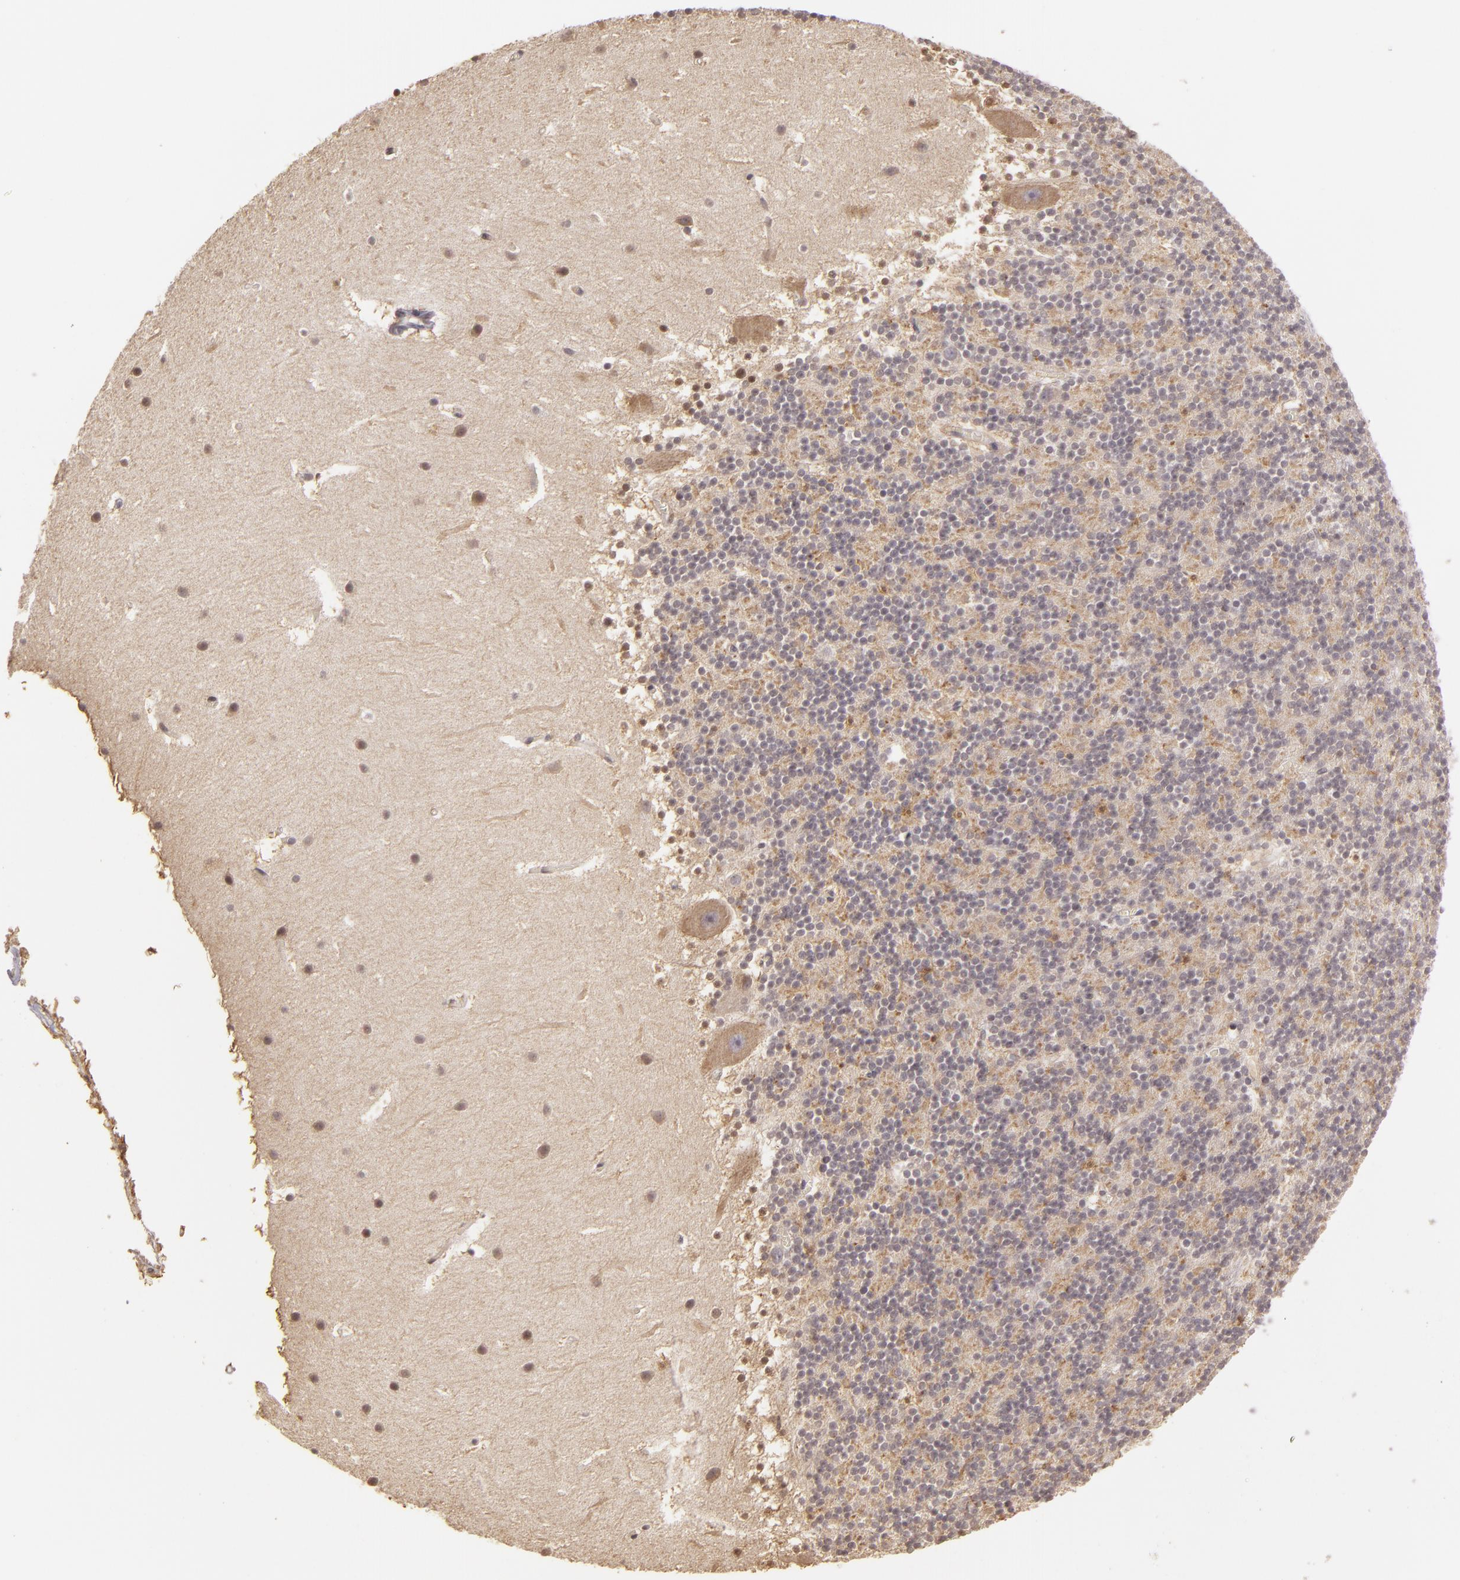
{"staining": {"intensity": "weak", "quantity": "25%-75%", "location": "cytoplasmic/membranous"}, "tissue": "cerebellum", "cell_type": "Cells in granular layer", "image_type": "normal", "snomed": [{"axis": "morphology", "description": "Normal tissue, NOS"}, {"axis": "topography", "description": "Cerebellum"}], "caption": "Protein expression analysis of benign human cerebellum reveals weak cytoplasmic/membranous positivity in about 25%-75% of cells in granular layer. Nuclei are stained in blue.", "gene": "AKAP6", "patient": {"sex": "male", "age": 45}}